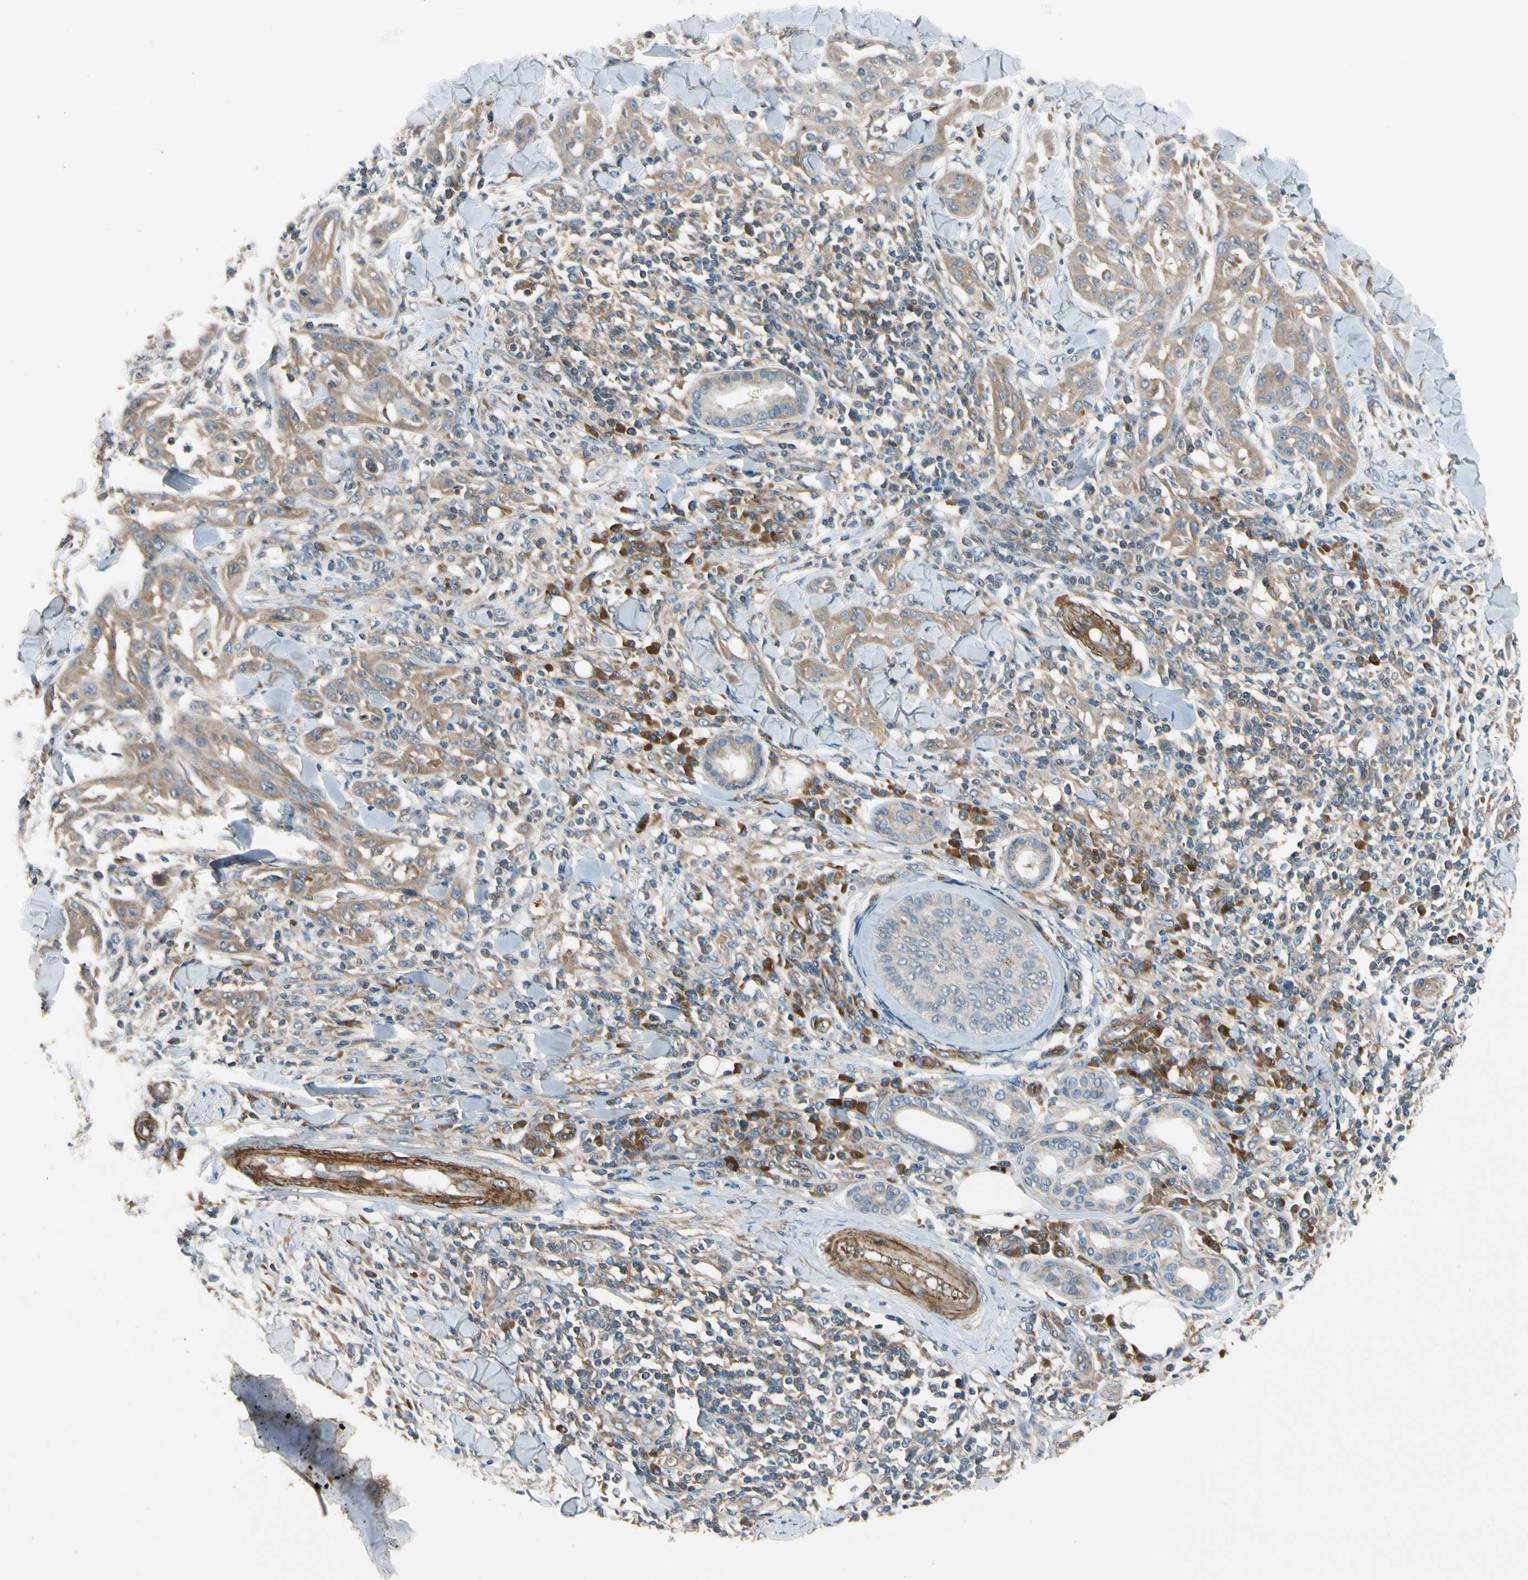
{"staining": {"intensity": "weak", "quantity": ">75%", "location": "cytoplasmic/membranous"}, "tissue": "skin cancer", "cell_type": "Tumor cells", "image_type": "cancer", "snomed": [{"axis": "morphology", "description": "Squamous cell carcinoma, NOS"}, {"axis": "topography", "description": "Skin"}], "caption": "About >75% of tumor cells in human skin cancer (squamous cell carcinoma) exhibit weak cytoplasmic/membranous protein staining as visualized by brown immunohistochemical staining.", "gene": "MST1R", "patient": {"sex": "male", "age": 24}}